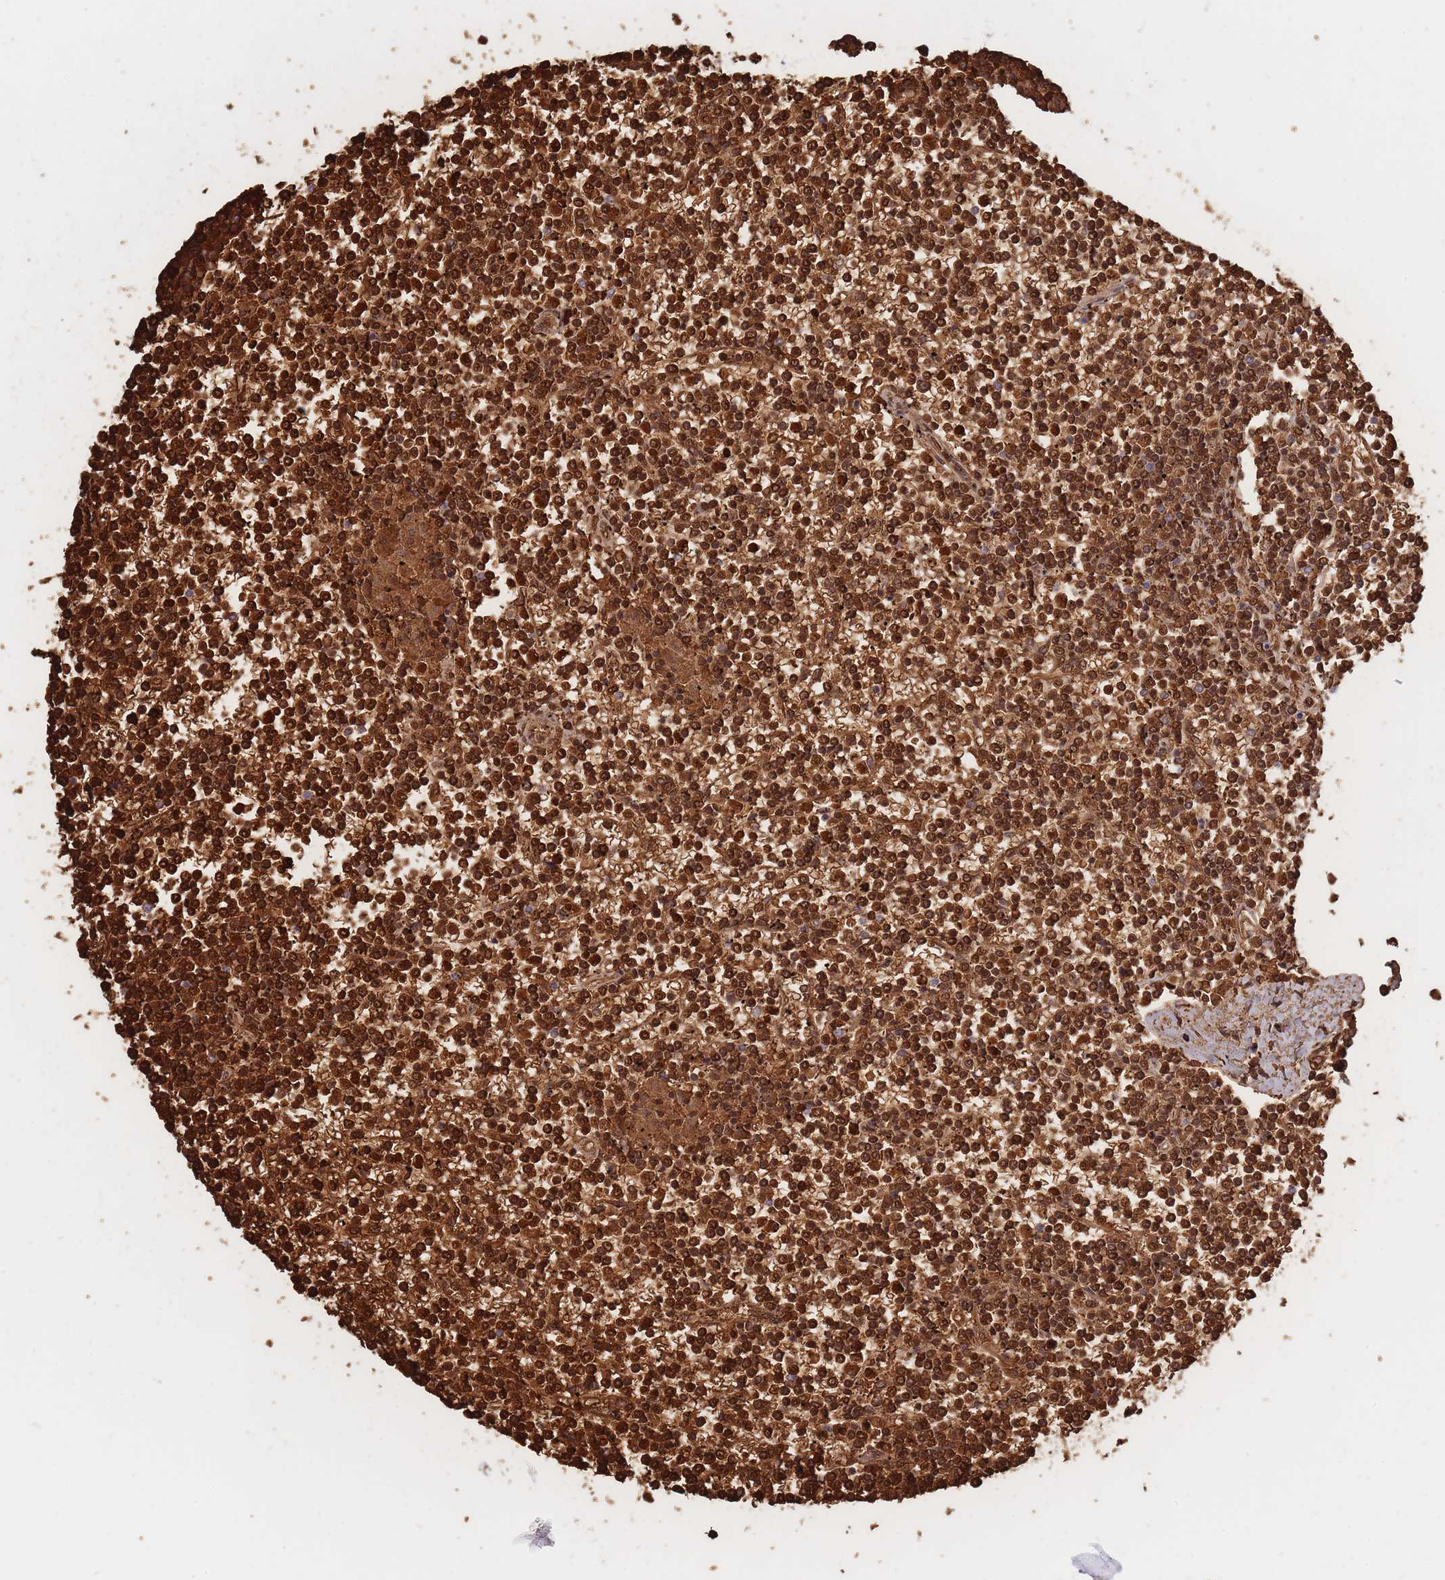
{"staining": {"intensity": "strong", "quantity": ">75%", "location": "cytoplasmic/membranous,nuclear"}, "tissue": "lymphoma", "cell_type": "Tumor cells", "image_type": "cancer", "snomed": [{"axis": "morphology", "description": "Malignant lymphoma, non-Hodgkin's type, Low grade"}, {"axis": "topography", "description": "Spleen"}], "caption": "Malignant lymphoma, non-Hodgkin's type (low-grade) stained with DAB immunohistochemistry (IHC) displays high levels of strong cytoplasmic/membranous and nuclear positivity in approximately >75% of tumor cells. (Brightfield microscopy of DAB IHC at high magnification).", "gene": "ATP10D", "patient": {"sex": "female", "age": 19}}